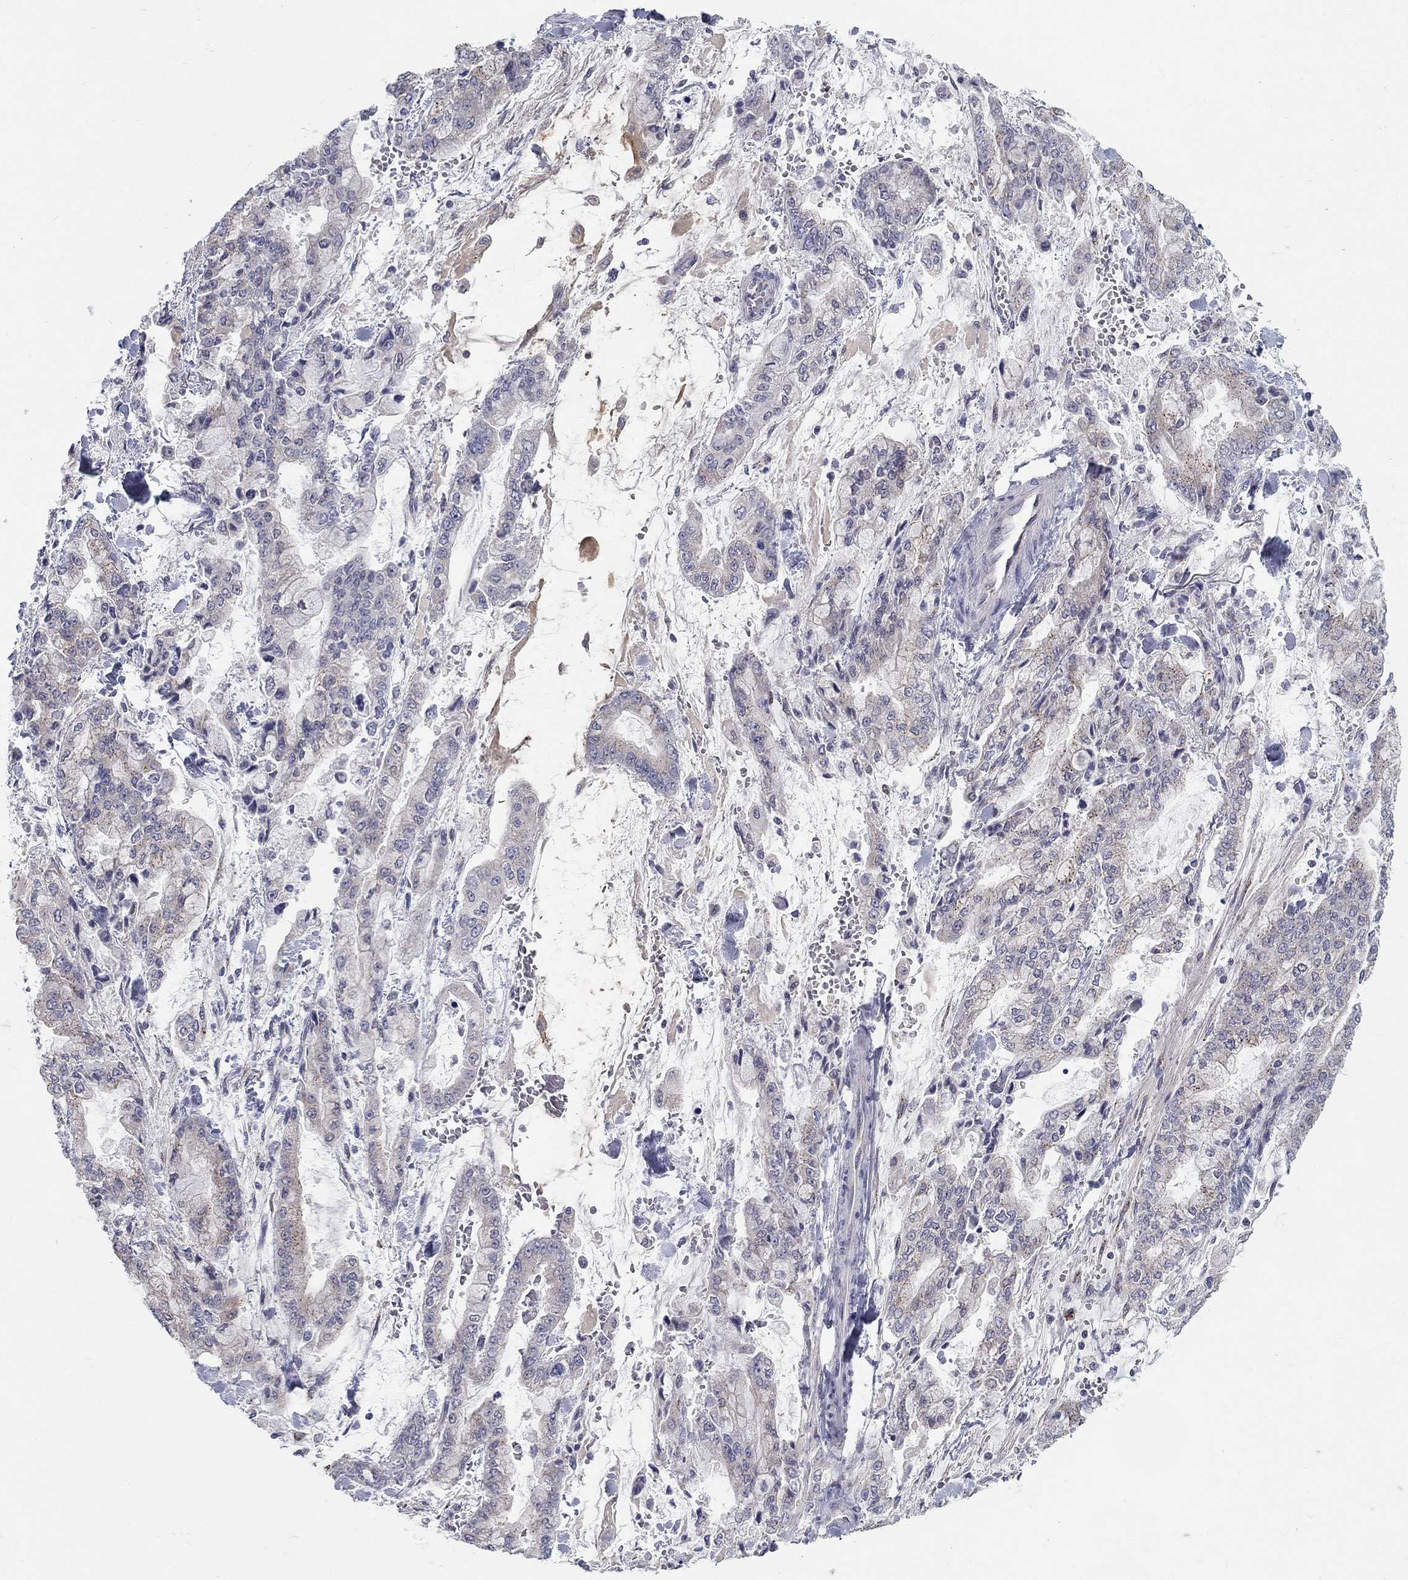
{"staining": {"intensity": "negative", "quantity": "none", "location": "none"}, "tissue": "stomach cancer", "cell_type": "Tumor cells", "image_type": "cancer", "snomed": [{"axis": "morphology", "description": "Normal tissue, NOS"}, {"axis": "morphology", "description": "Adenocarcinoma, NOS"}, {"axis": "topography", "description": "Stomach, upper"}, {"axis": "topography", "description": "Stomach"}], "caption": "There is no significant positivity in tumor cells of stomach cancer (adenocarcinoma).", "gene": "PANK3", "patient": {"sex": "male", "age": 76}}